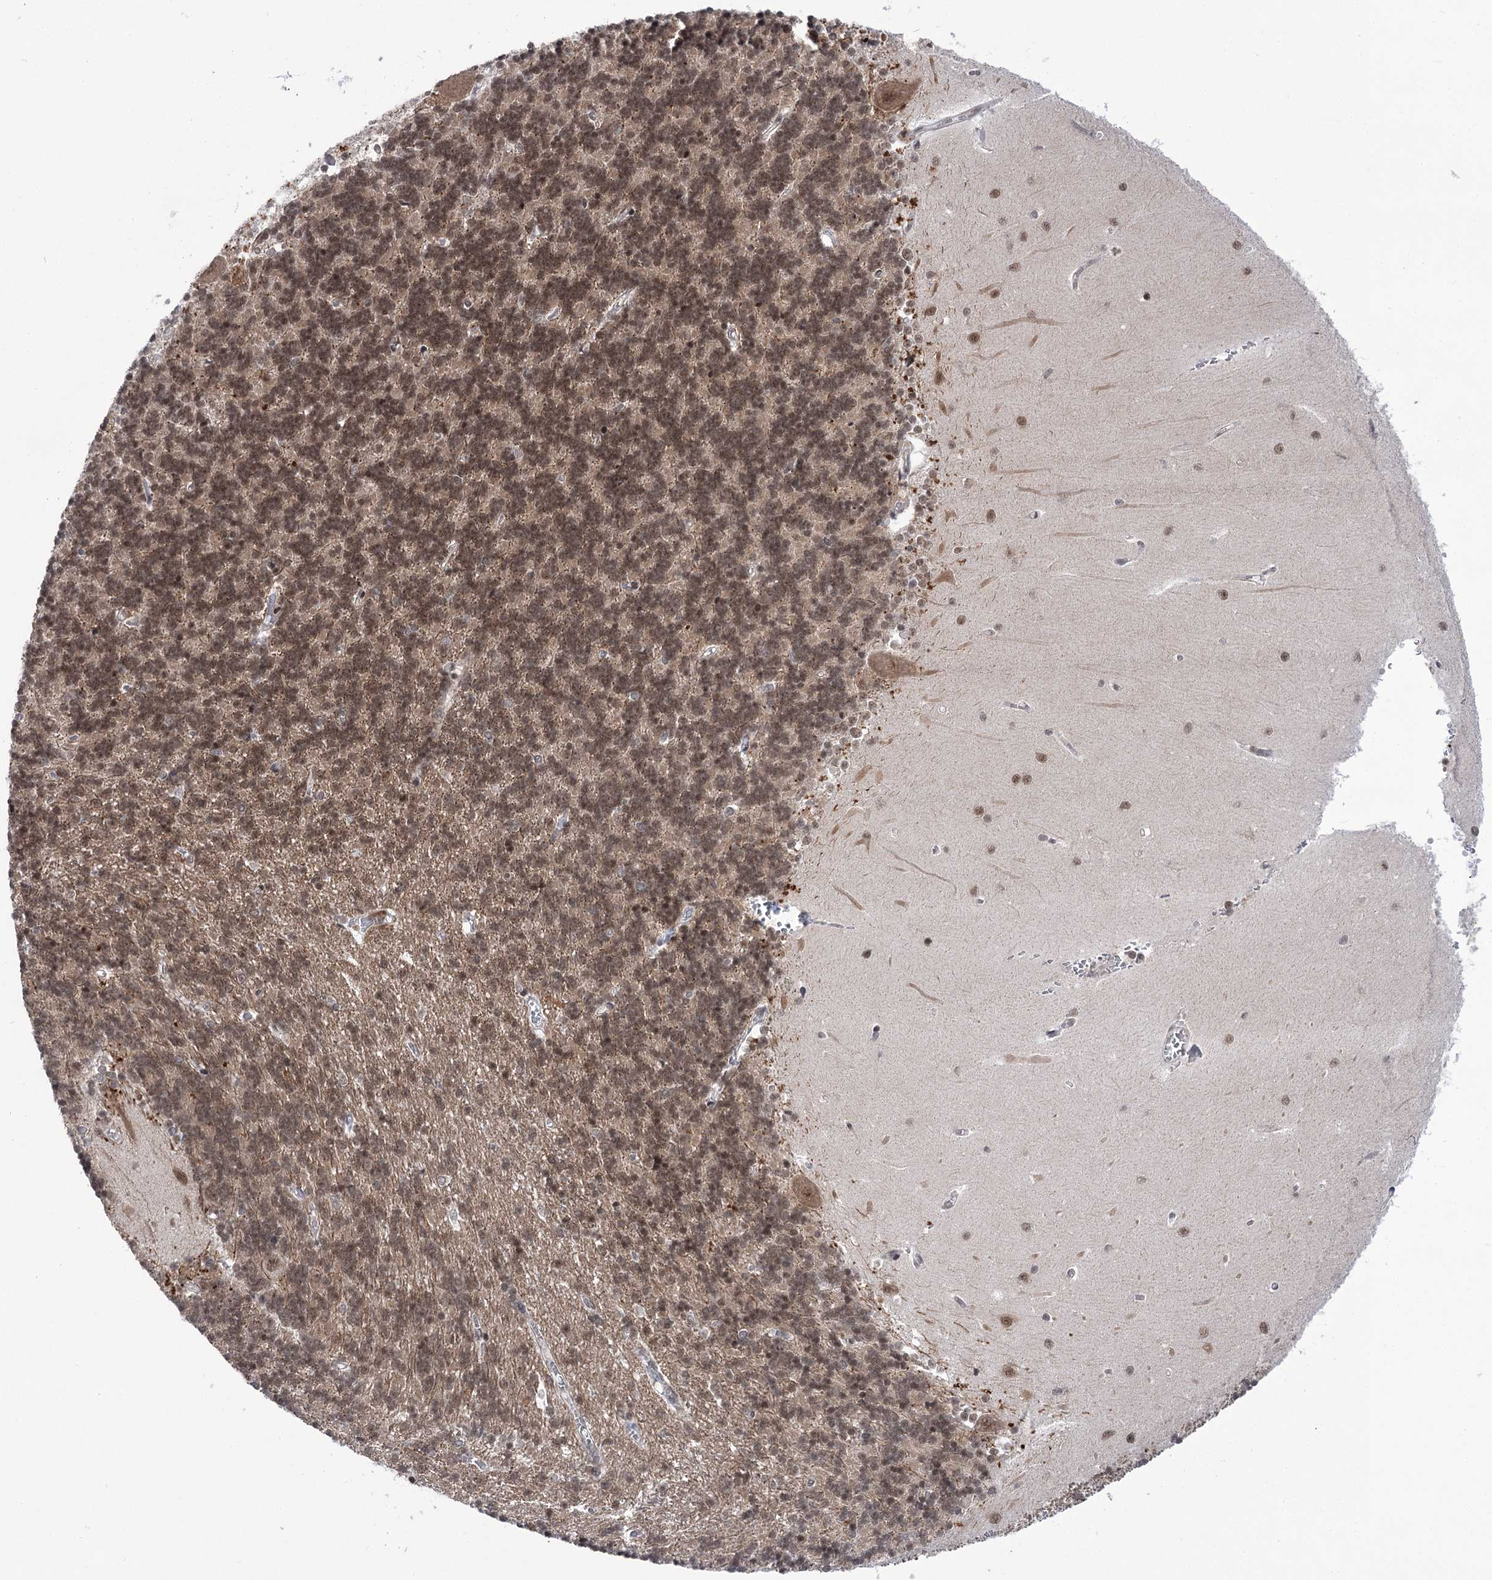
{"staining": {"intensity": "moderate", "quantity": "25%-75%", "location": "nuclear"}, "tissue": "cerebellum", "cell_type": "Cells in granular layer", "image_type": "normal", "snomed": [{"axis": "morphology", "description": "Normal tissue, NOS"}, {"axis": "topography", "description": "Cerebellum"}], "caption": "A high-resolution micrograph shows IHC staining of unremarkable cerebellum, which exhibits moderate nuclear staining in about 25%-75% of cells in granular layer.", "gene": "ZMAT2", "patient": {"sex": "male", "age": 37}}